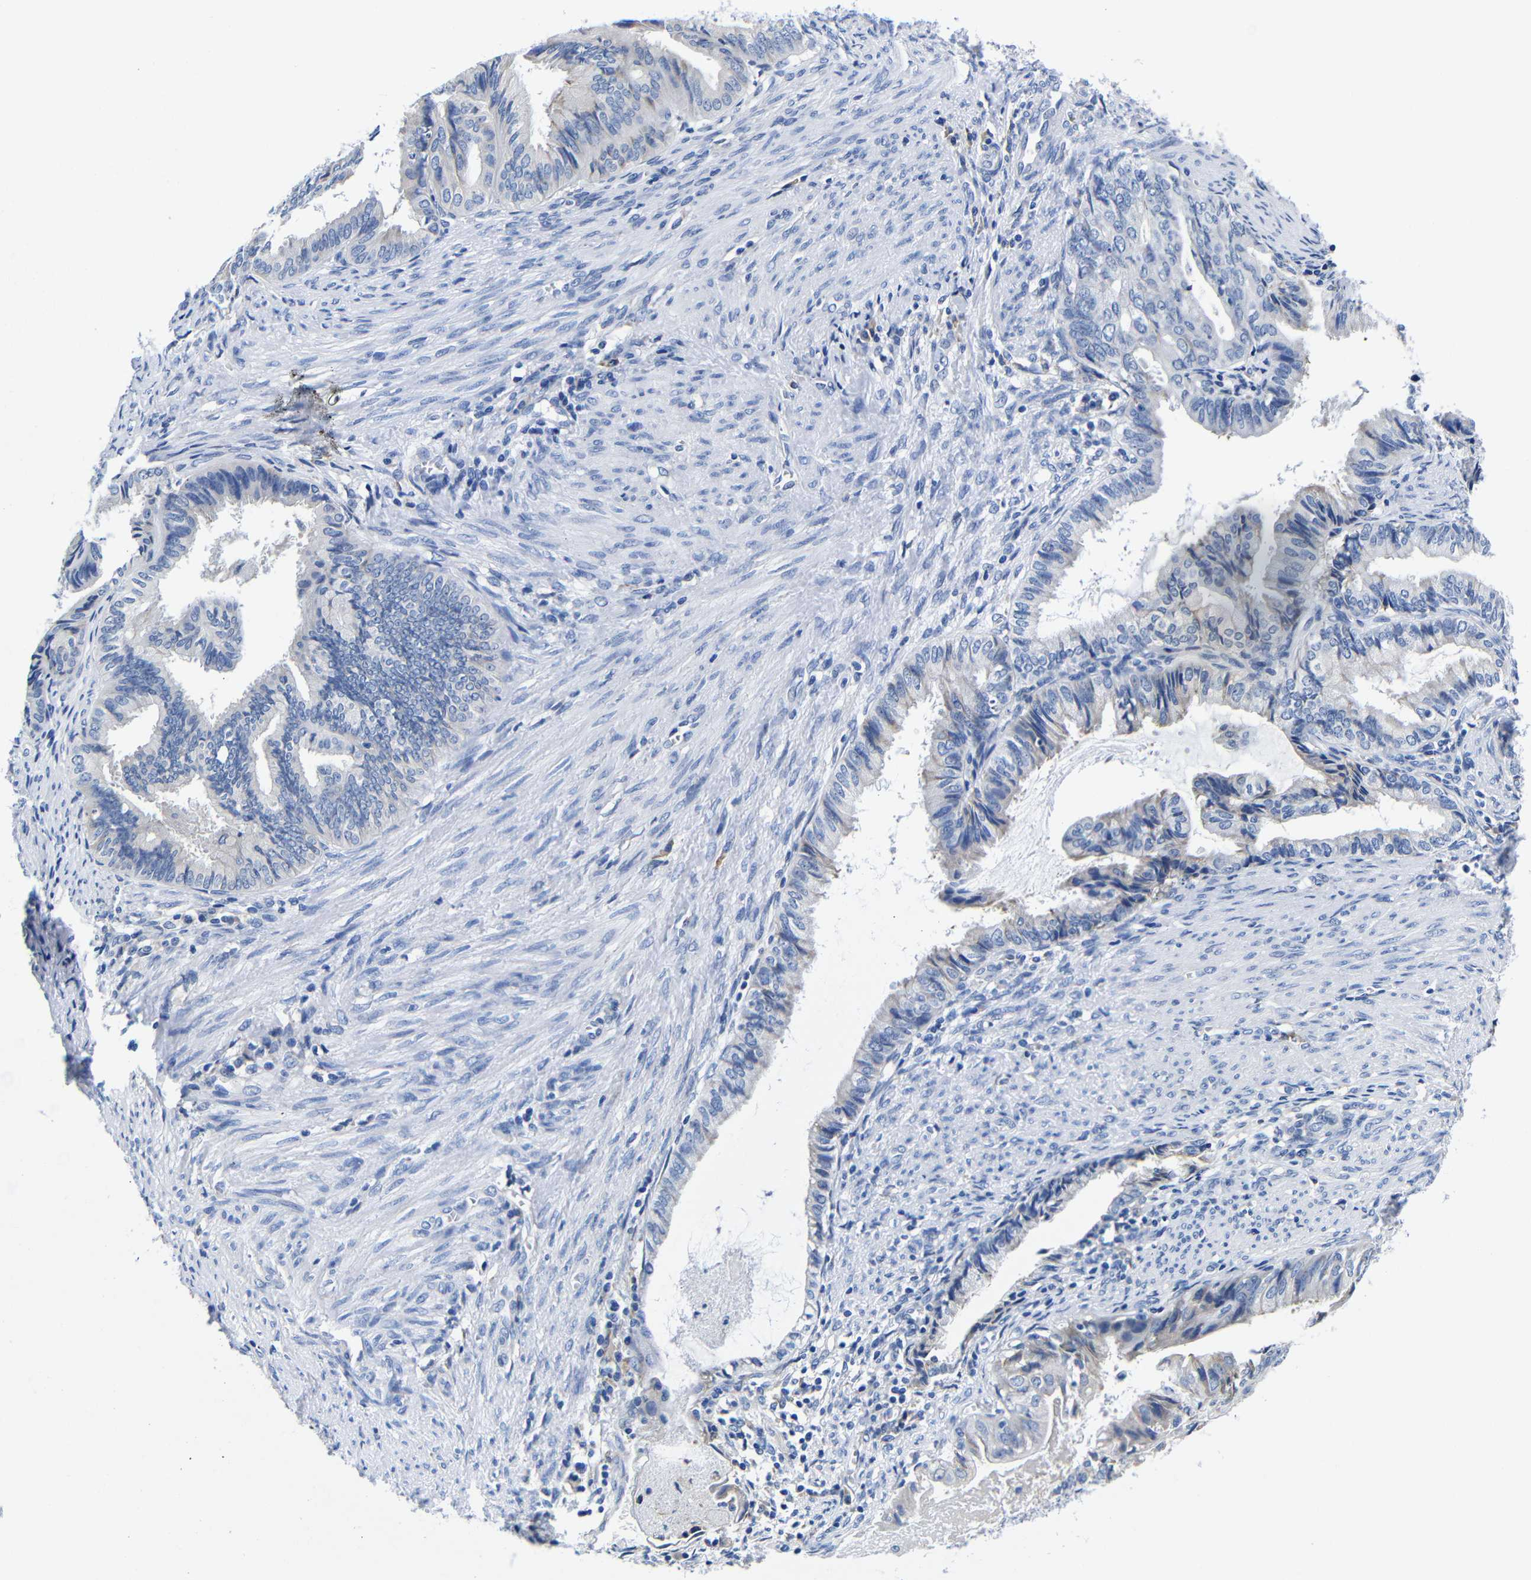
{"staining": {"intensity": "weak", "quantity": "<25%", "location": "cytoplasmic/membranous"}, "tissue": "endometrial cancer", "cell_type": "Tumor cells", "image_type": "cancer", "snomed": [{"axis": "morphology", "description": "Adenocarcinoma, NOS"}, {"axis": "topography", "description": "Endometrium"}], "caption": "Image shows no significant protein staining in tumor cells of adenocarcinoma (endometrial).", "gene": "CLEC4G", "patient": {"sex": "female", "age": 86}}